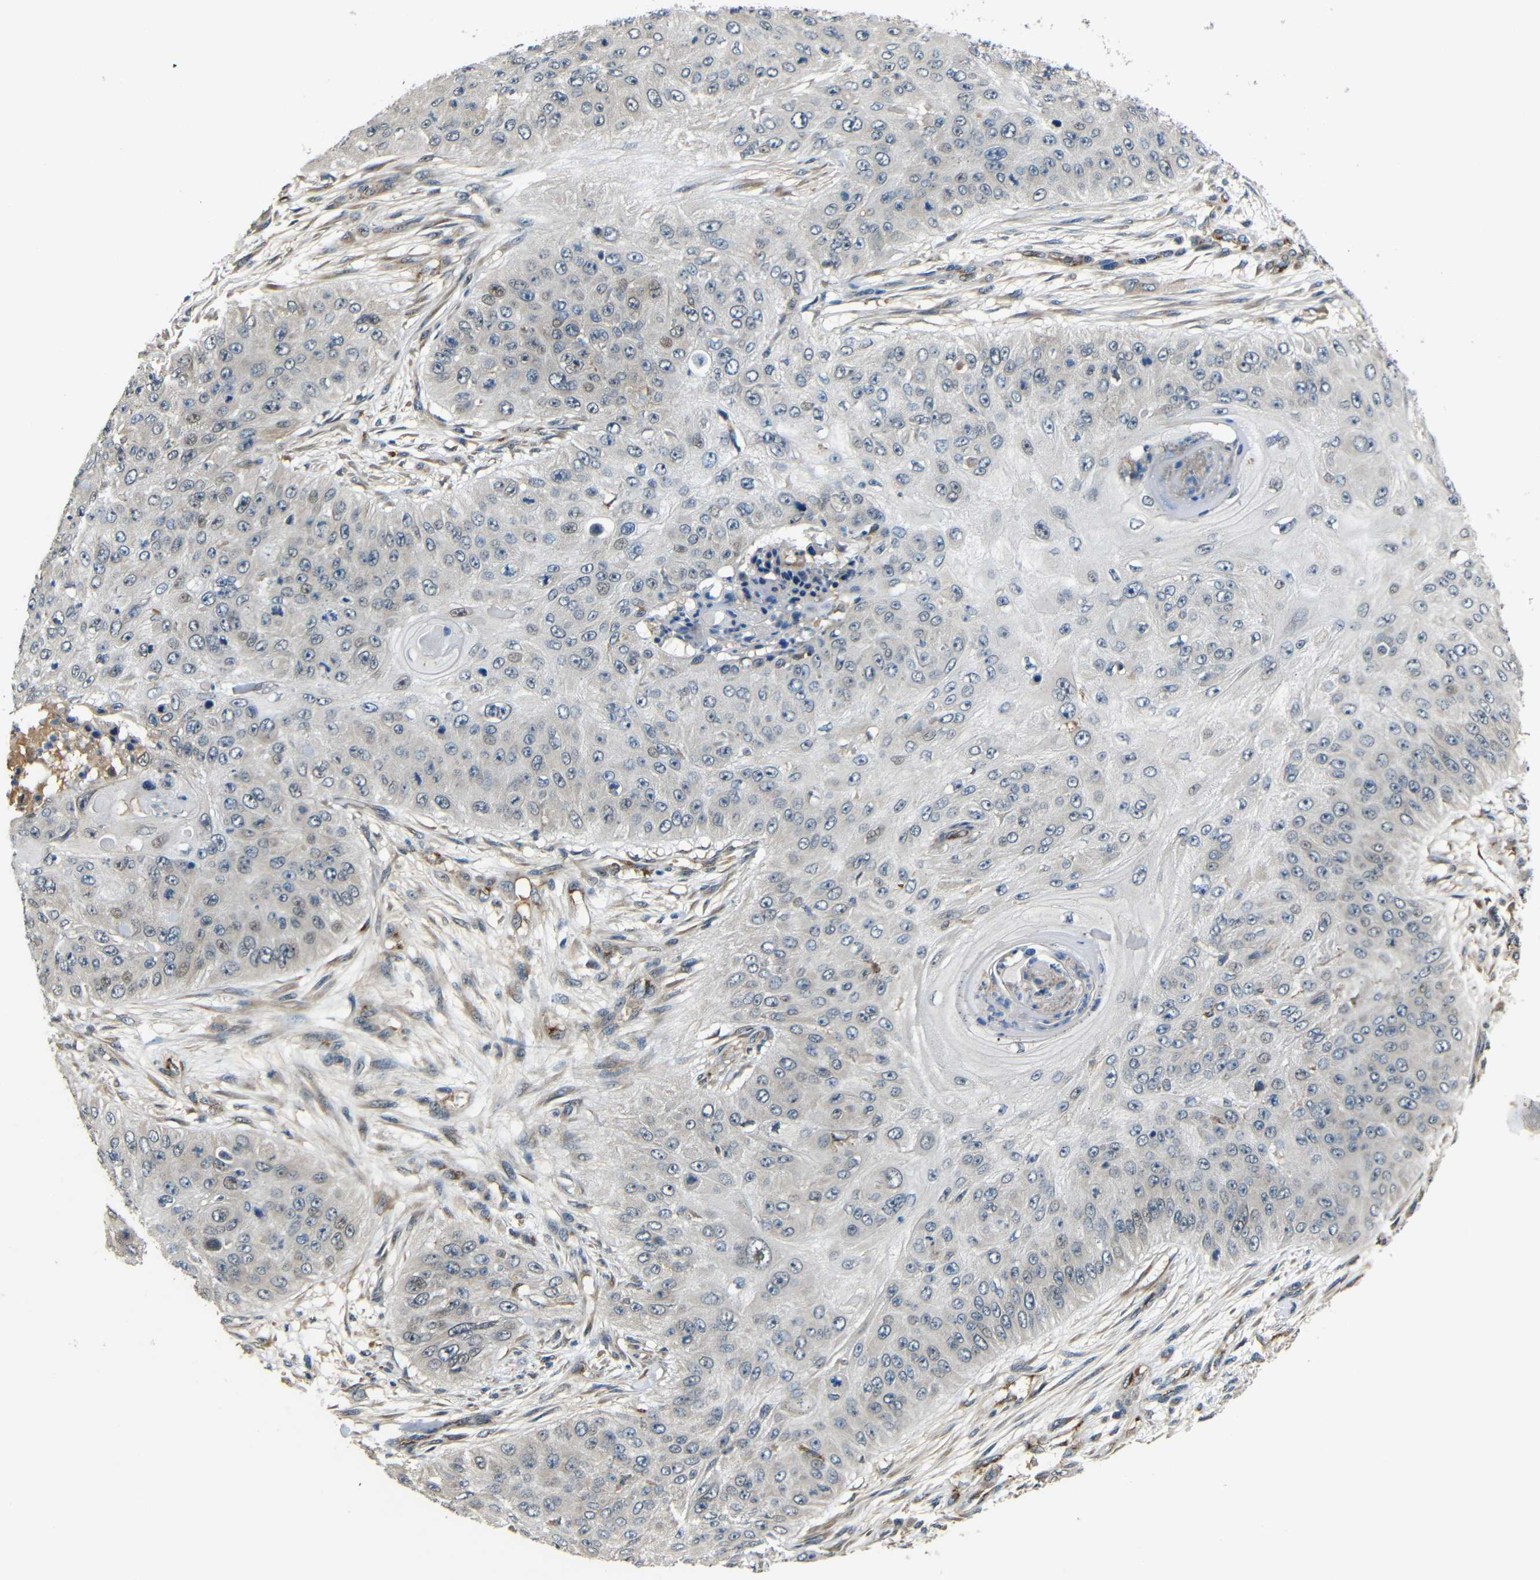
{"staining": {"intensity": "negative", "quantity": "none", "location": "none"}, "tissue": "skin cancer", "cell_type": "Tumor cells", "image_type": "cancer", "snomed": [{"axis": "morphology", "description": "Squamous cell carcinoma, NOS"}, {"axis": "topography", "description": "Skin"}], "caption": "This is a histopathology image of IHC staining of squamous cell carcinoma (skin), which shows no positivity in tumor cells.", "gene": "ATP7A", "patient": {"sex": "female", "age": 80}}